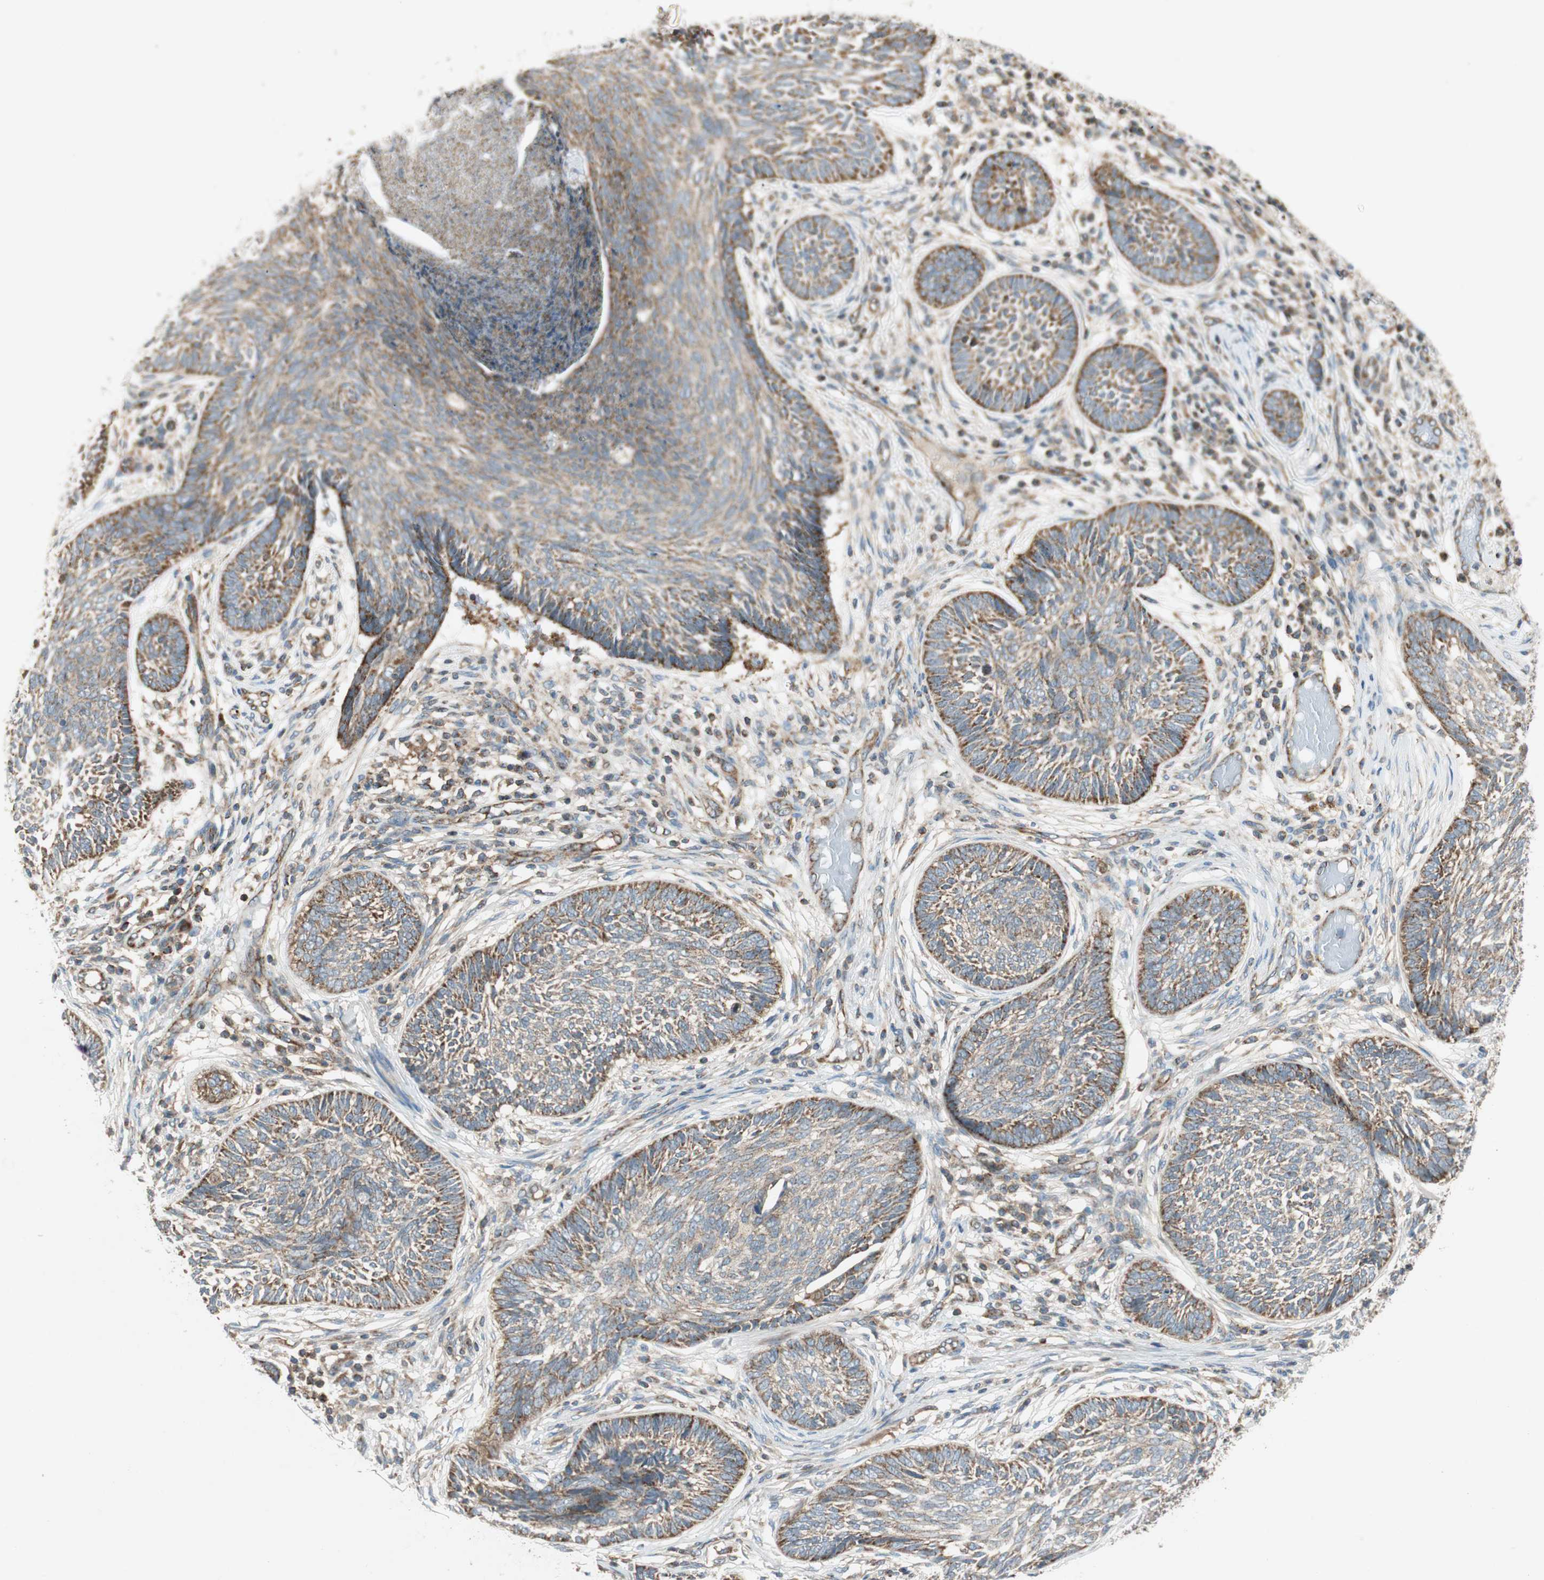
{"staining": {"intensity": "strong", "quantity": ">75%", "location": "cytoplasmic/membranous"}, "tissue": "skin cancer", "cell_type": "Tumor cells", "image_type": "cancer", "snomed": [{"axis": "morphology", "description": "Papilloma, NOS"}, {"axis": "morphology", "description": "Basal cell carcinoma"}, {"axis": "topography", "description": "Skin"}], "caption": "Immunohistochemistry (IHC) (DAB) staining of skin basal cell carcinoma exhibits strong cytoplasmic/membranous protein positivity in about >75% of tumor cells. The staining is performed using DAB brown chromogen to label protein expression. The nuclei are counter-stained blue using hematoxylin.", "gene": "CHADL", "patient": {"sex": "male", "age": 87}}